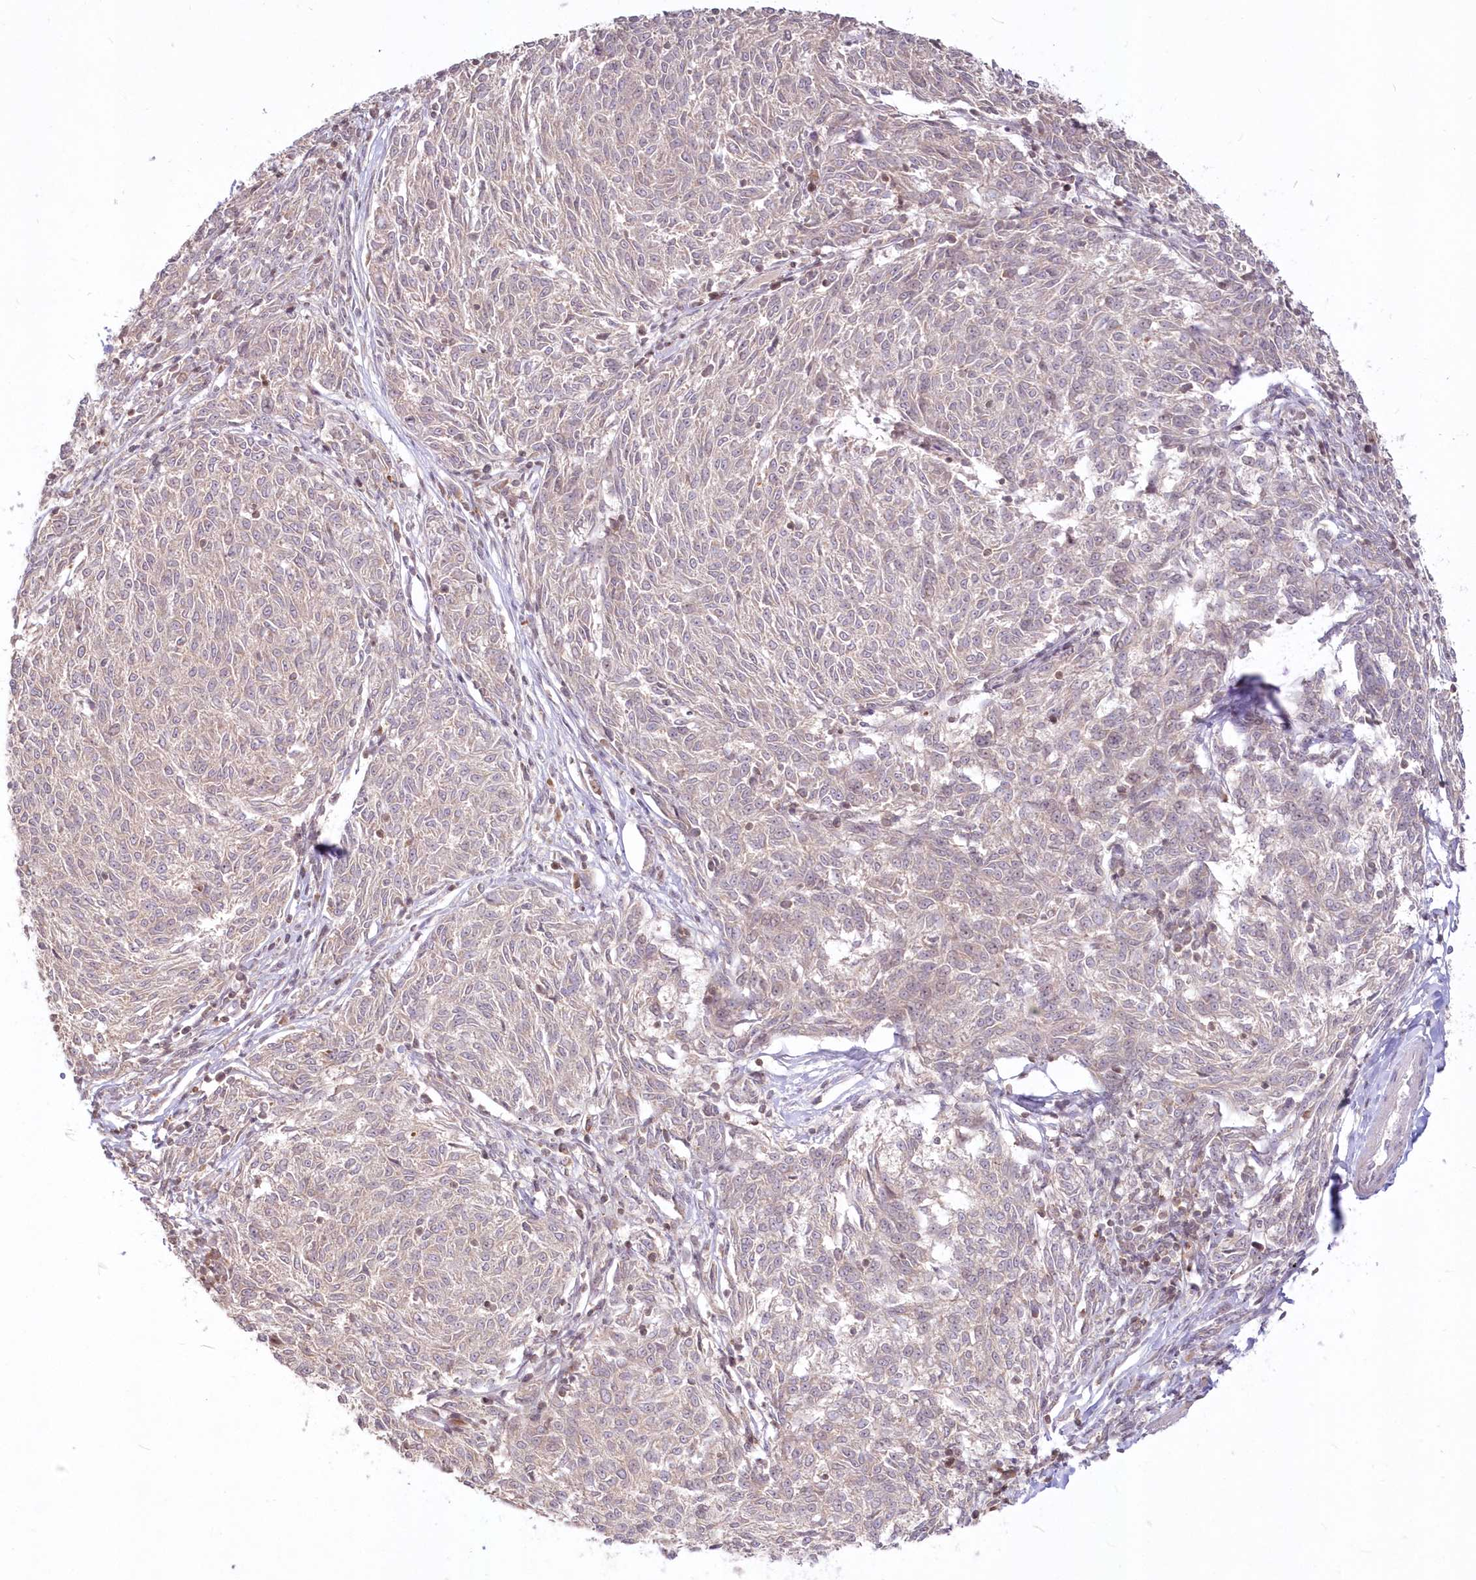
{"staining": {"intensity": "weak", "quantity": "<25%", "location": "cytoplasmic/membranous"}, "tissue": "melanoma", "cell_type": "Tumor cells", "image_type": "cancer", "snomed": [{"axis": "morphology", "description": "Malignant melanoma, NOS"}, {"axis": "topography", "description": "Skin"}], "caption": "A histopathology image of human malignant melanoma is negative for staining in tumor cells.", "gene": "MTMR3", "patient": {"sex": "female", "age": 72}}